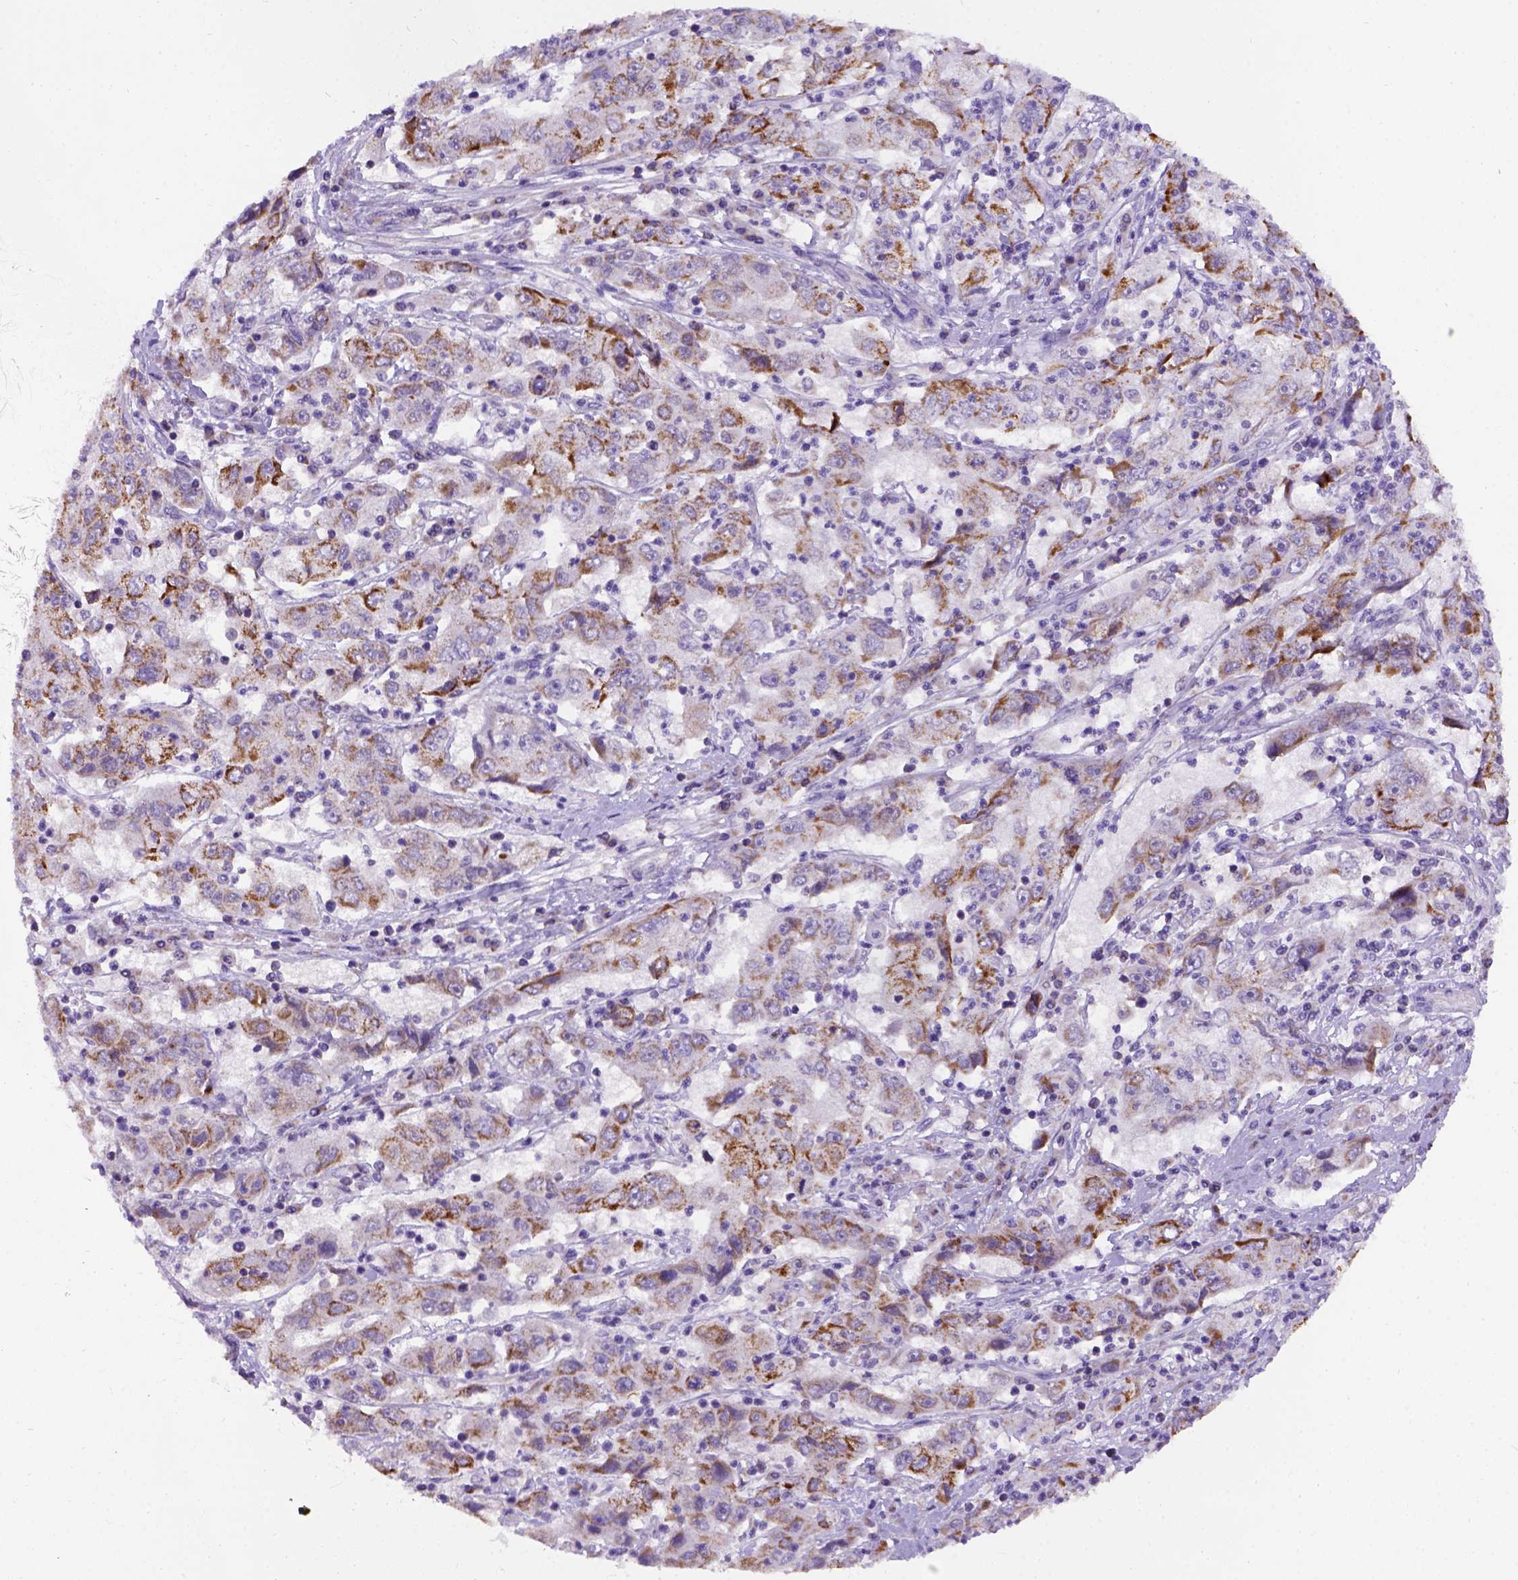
{"staining": {"intensity": "moderate", "quantity": ">75%", "location": "cytoplasmic/membranous"}, "tissue": "cervical cancer", "cell_type": "Tumor cells", "image_type": "cancer", "snomed": [{"axis": "morphology", "description": "Squamous cell carcinoma, NOS"}, {"axis": "topography", "description": "Cervix"}], "caption": "Squamous cell carcinoma (cervical) was stained to show a protein in brown. There is medium levels of moderate cytoplasmic/membranous positivity in about >75% of tumor cells.", "gene": "L2HGDH", "patient": {"sex": "female", "age": 36}}